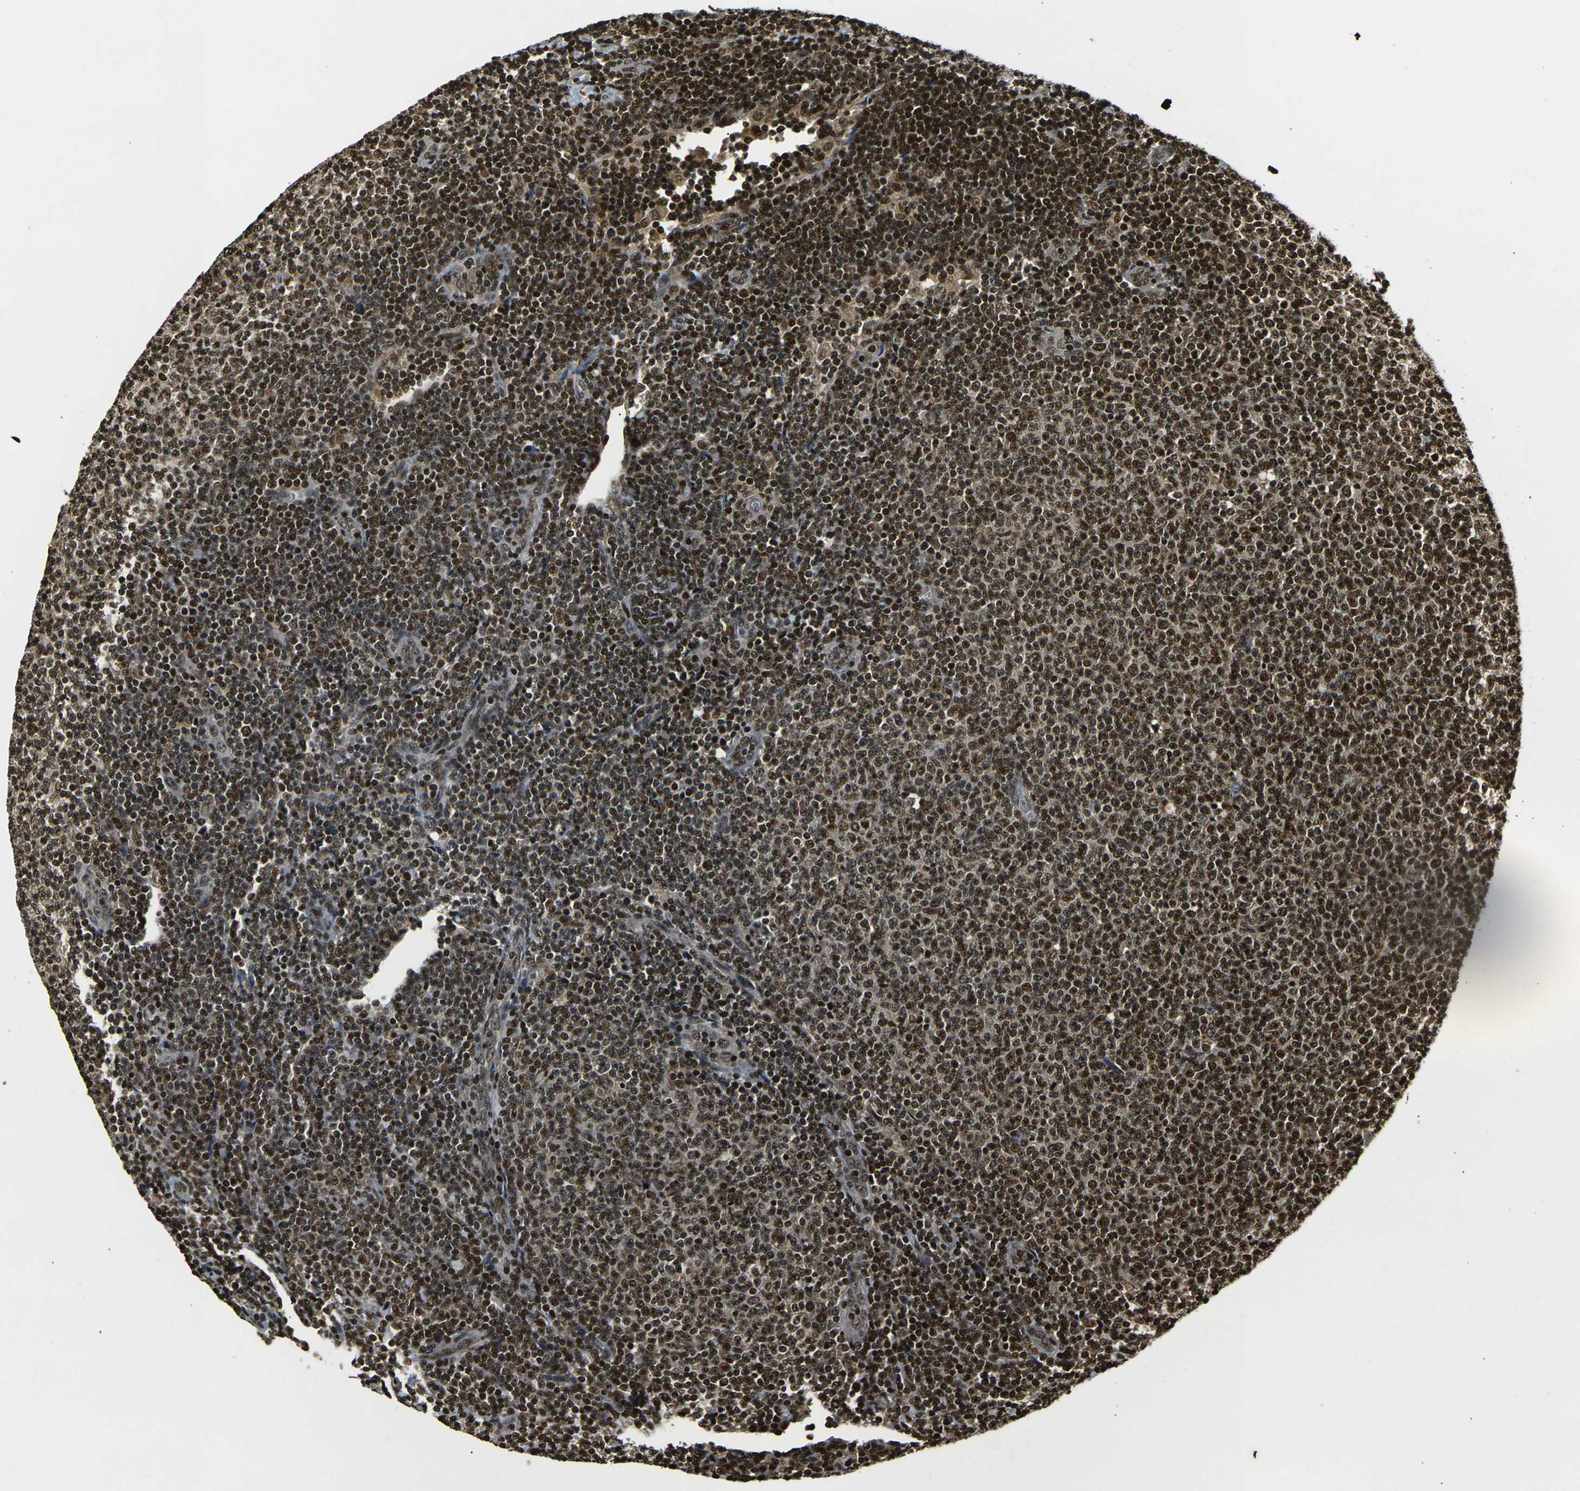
{"staining": {"intensity": "strong", "quantity": ">75%", "location": "nuclear"}, "tissue": "lymphoma", "cell_type": "Tumor cells", "image_type": "cancer", "snomed": [{"axis": "morphology", "description": "Malignant lymphoma, non-Hodgkin's type, Low grade"}, {"axis": "topography", "description": "Lymph node"}], "caption": "Strong nuclear protein expression is appreciated in about >75% of tumor cells in lymphoma.", "gene": "ACTL6A", "patient": {"sex": "male", "age": 66}}